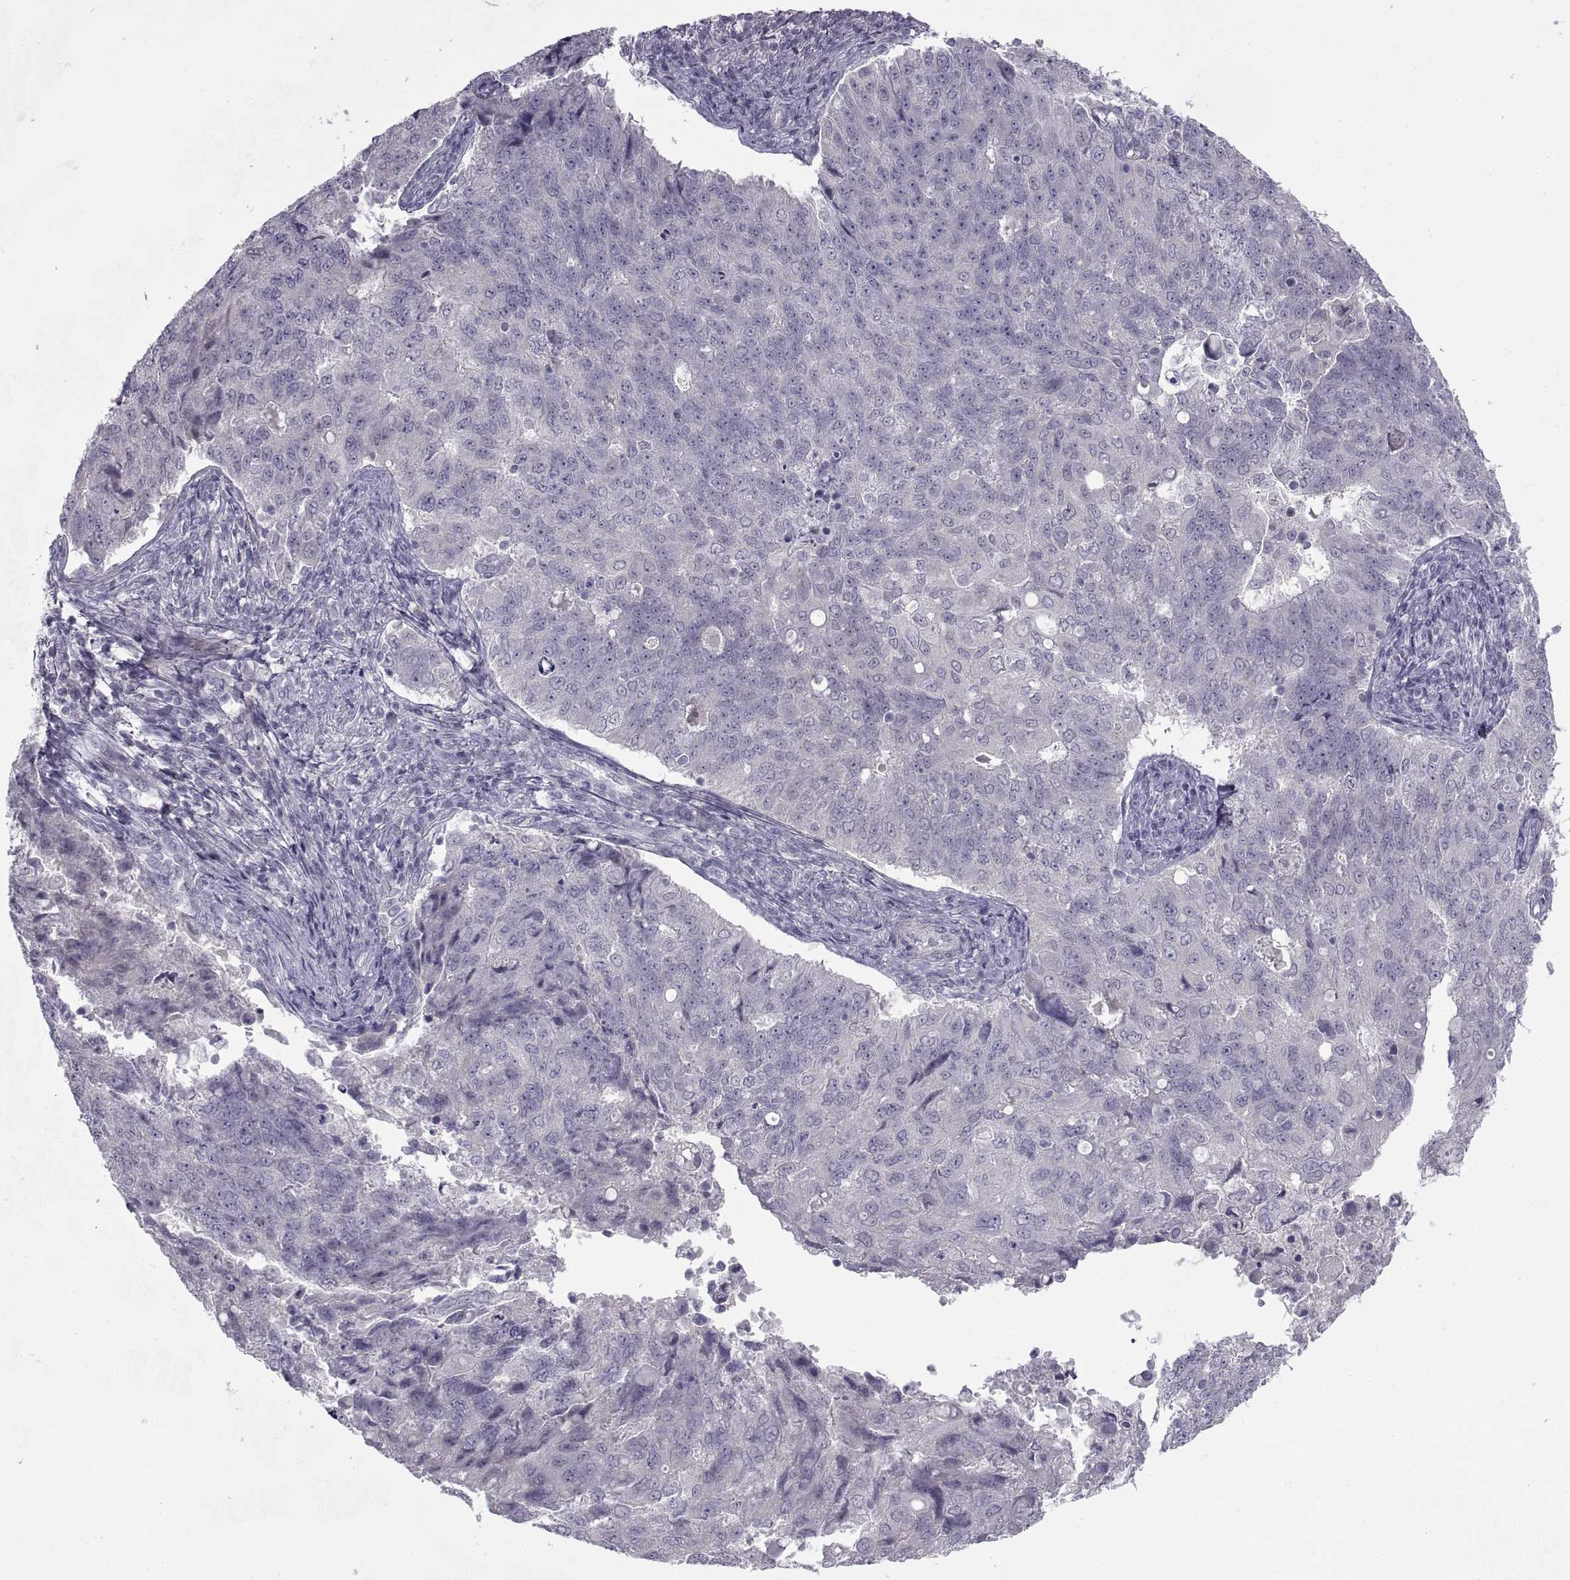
{"staining": {"intensity": "negative", "quantity": "none", "location": "none"}, "tissue": "endometrial cancer", "cell_type": "Tumor cells", "image_type": "cancer", "snomed": [{"axis": "morphology", "description": "Adenocarcinoma, NOS"}, {"axis": "topography", "description": "Endometrium"}], "caption": "Immunohistochemistry image of endometrial adenocarcinoma stained for a protein (brown), which demonstrates no positivity in tumor cells.", "gene": "BSPH1", "patient": {"sex": "female", "age": 43}}